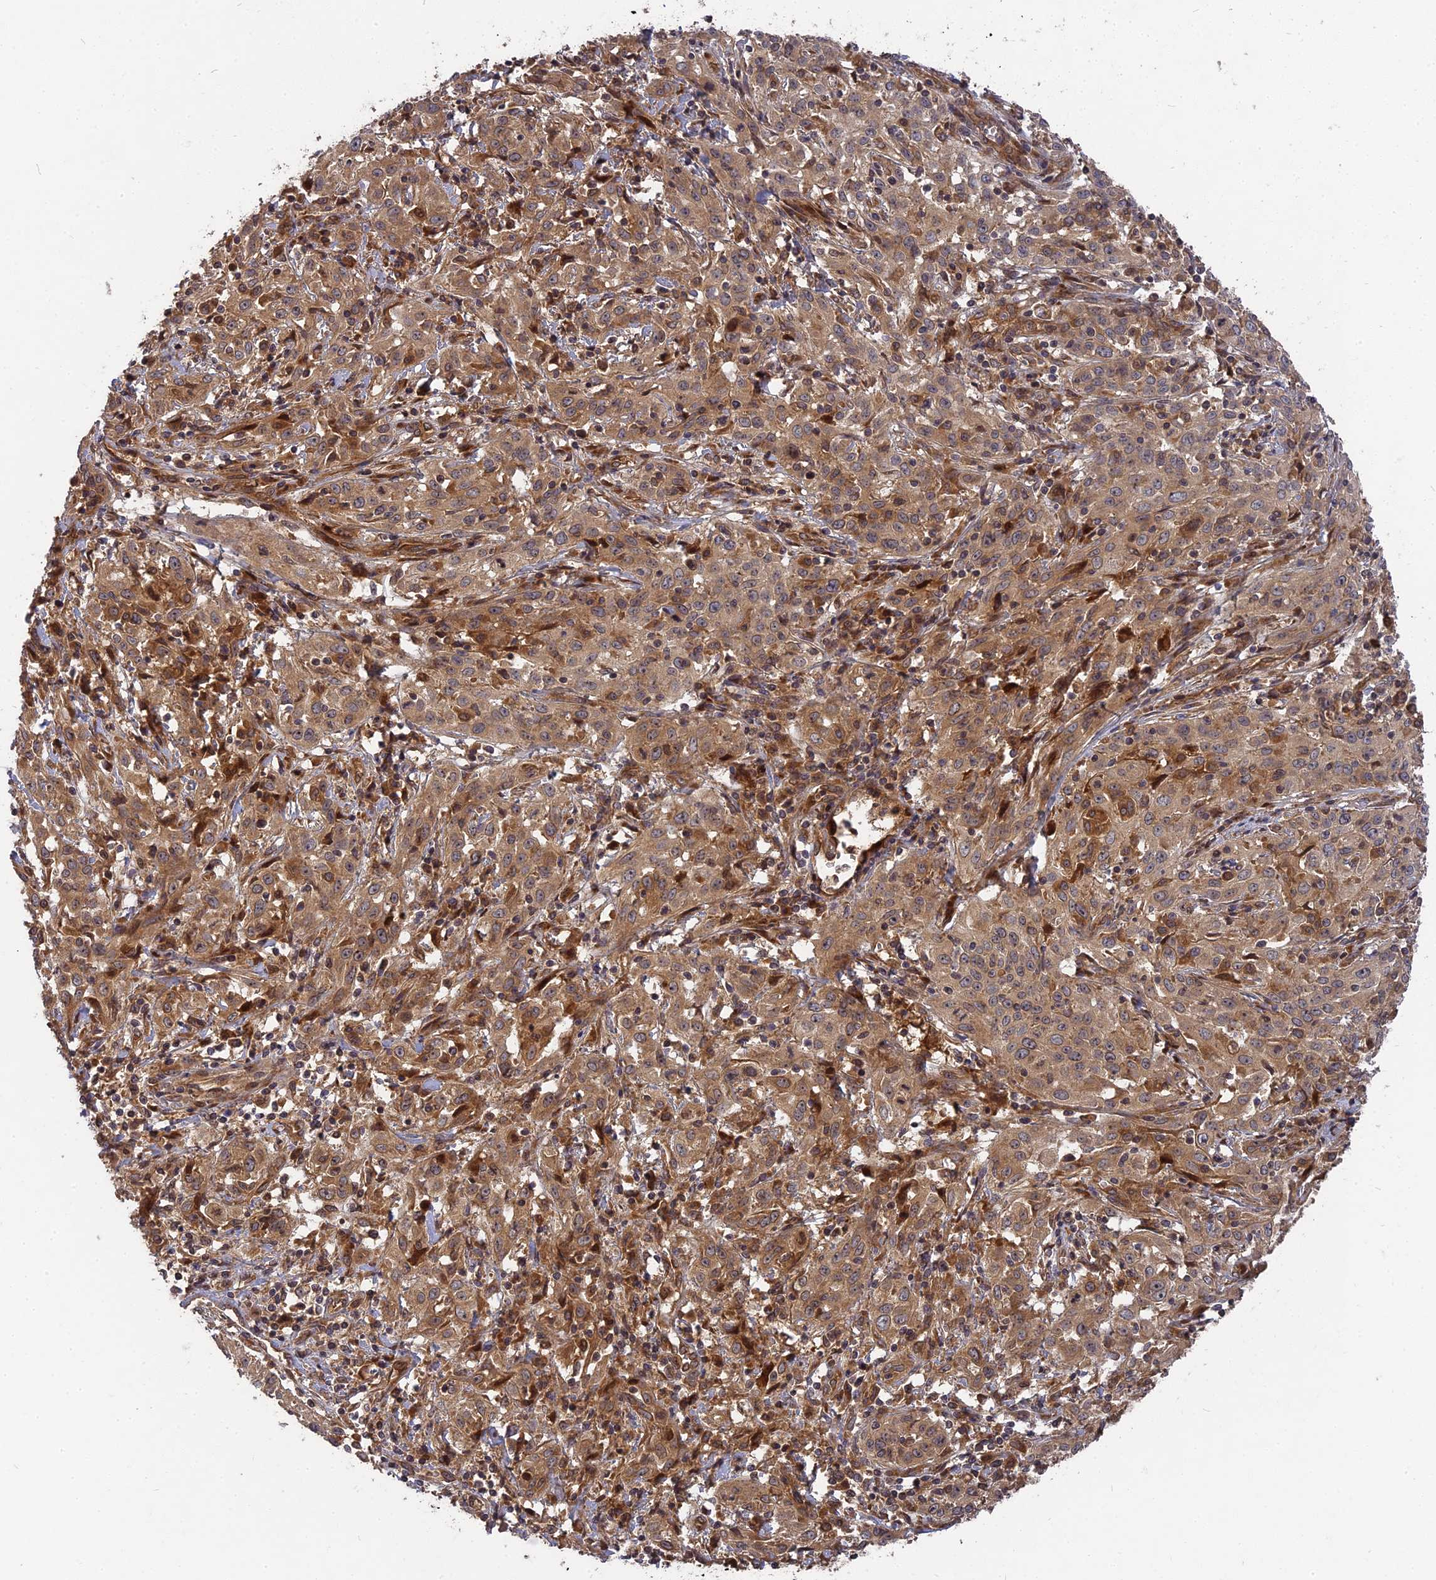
{"staining": {"intensity": "moderate", "quantity": ">75%", "location": "cytoplasmic/membranous"}, "tissue": "cervical cancer", "cell_type": "Tumor cells", "image_type": "cancer", "snomed": [{"axis": "morphology", "description": "Squamous cell carcinoma, NOS"}, {"axis": "topography", "description": "Cervix"}], "caption": "Brown immunohistochemical staining in cervical squamous cell carcinoma demonstrates moderate cytoplasmic/membranous staining in approximately >75% of tumor cells.", "gene": "TMUB2", "patient": {"sex": "female", "age": 57}}